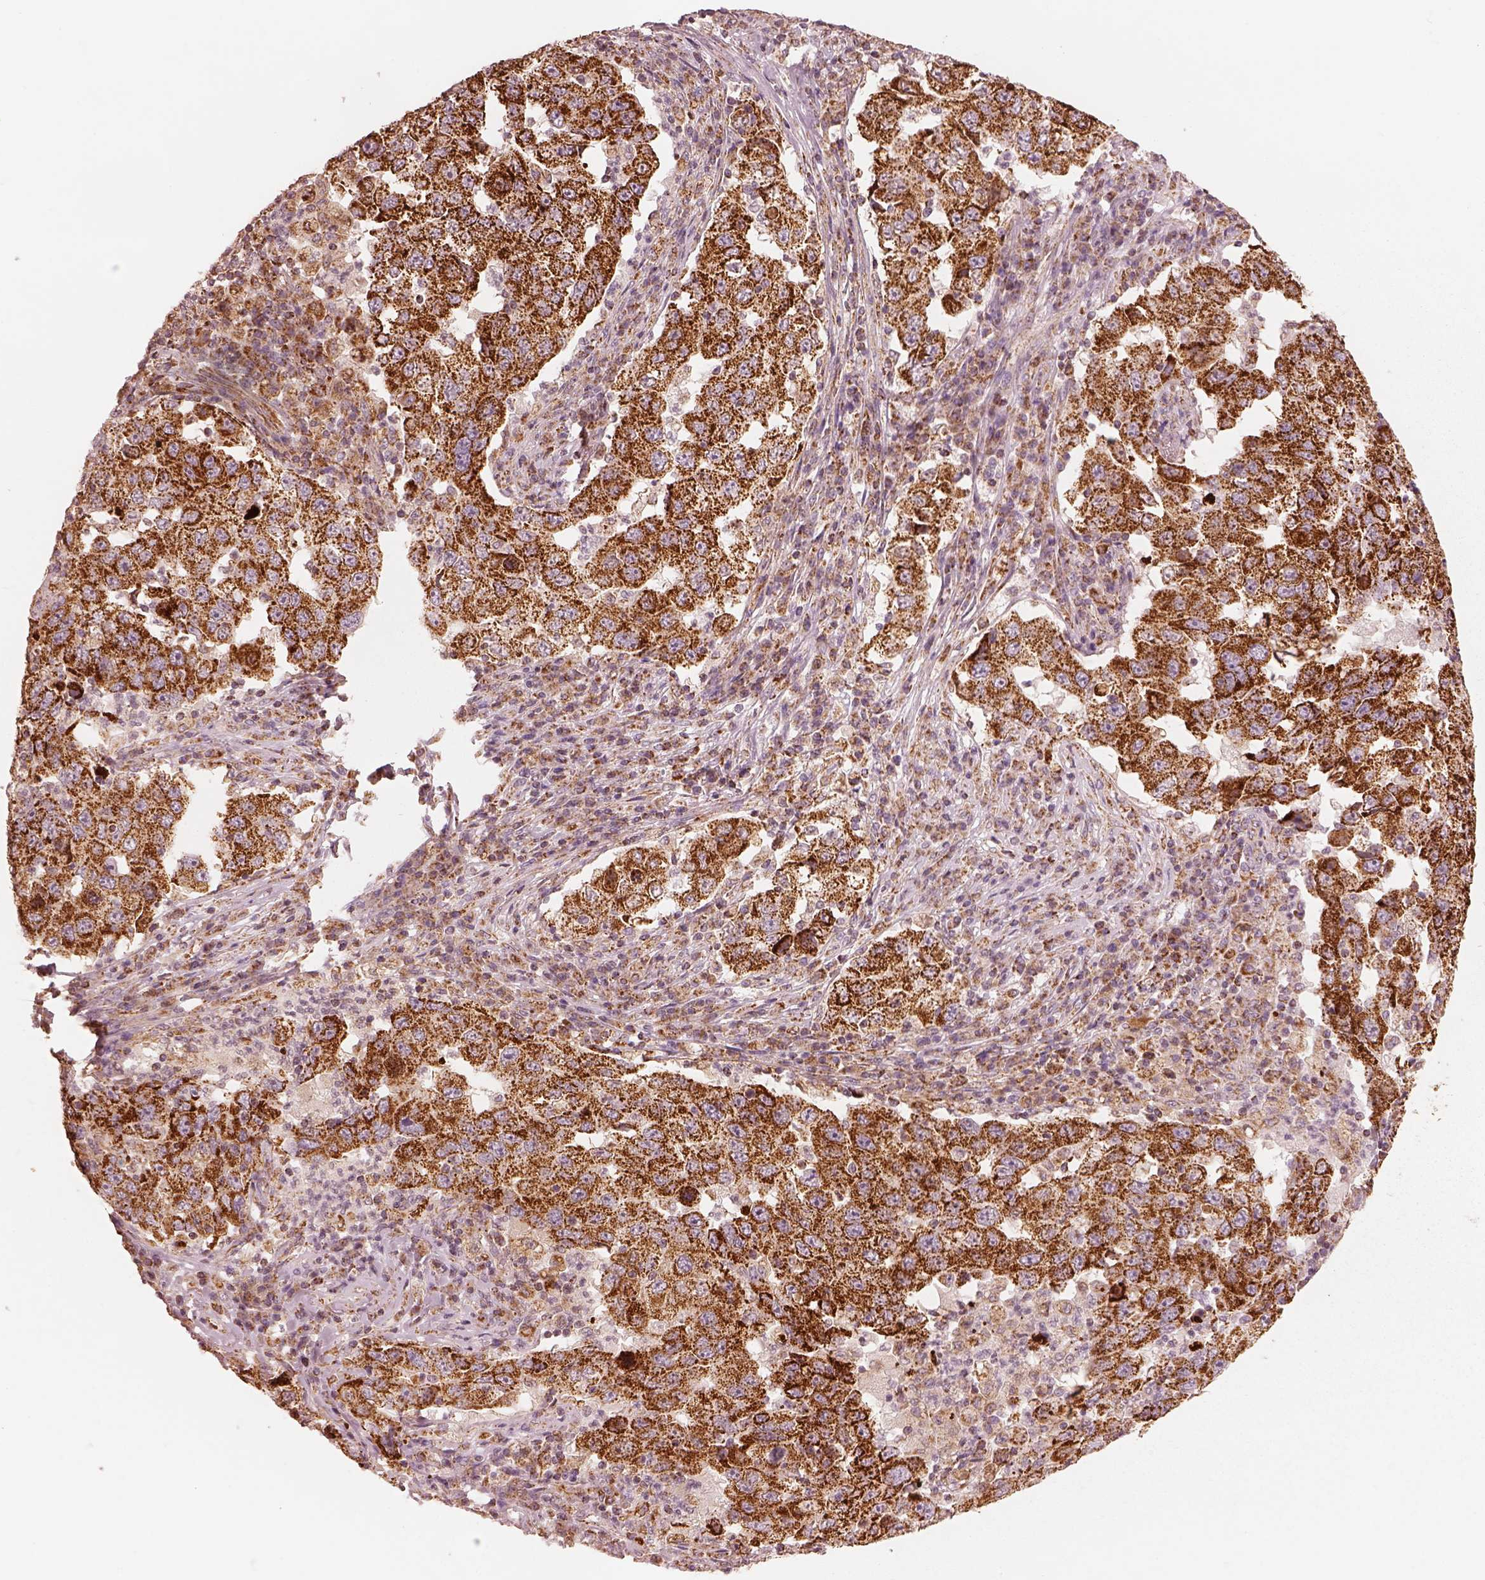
{"staining": {"intensity": "strong", "quantity": ">75%", "location": "cytoplasmic/membranous"}, "tissue": "lung cancer", "cell_type": "Tumor cells", "image_type": "cancer", "snomed": [{"axis": "morphology", "description": "Adenocarcinoma, NOS"}, {"axis": "topography", "description": "Lung"}], "caption": "A brown stain labels strong cytoplasmic/membranous staining of a protein in lung adenocarcinoma tumor cells. (DAB = brown stain, brightfield microscopy at high magnification).", "gene": "ENTPD6", "patient": {"sex": "male", "age": 73}}